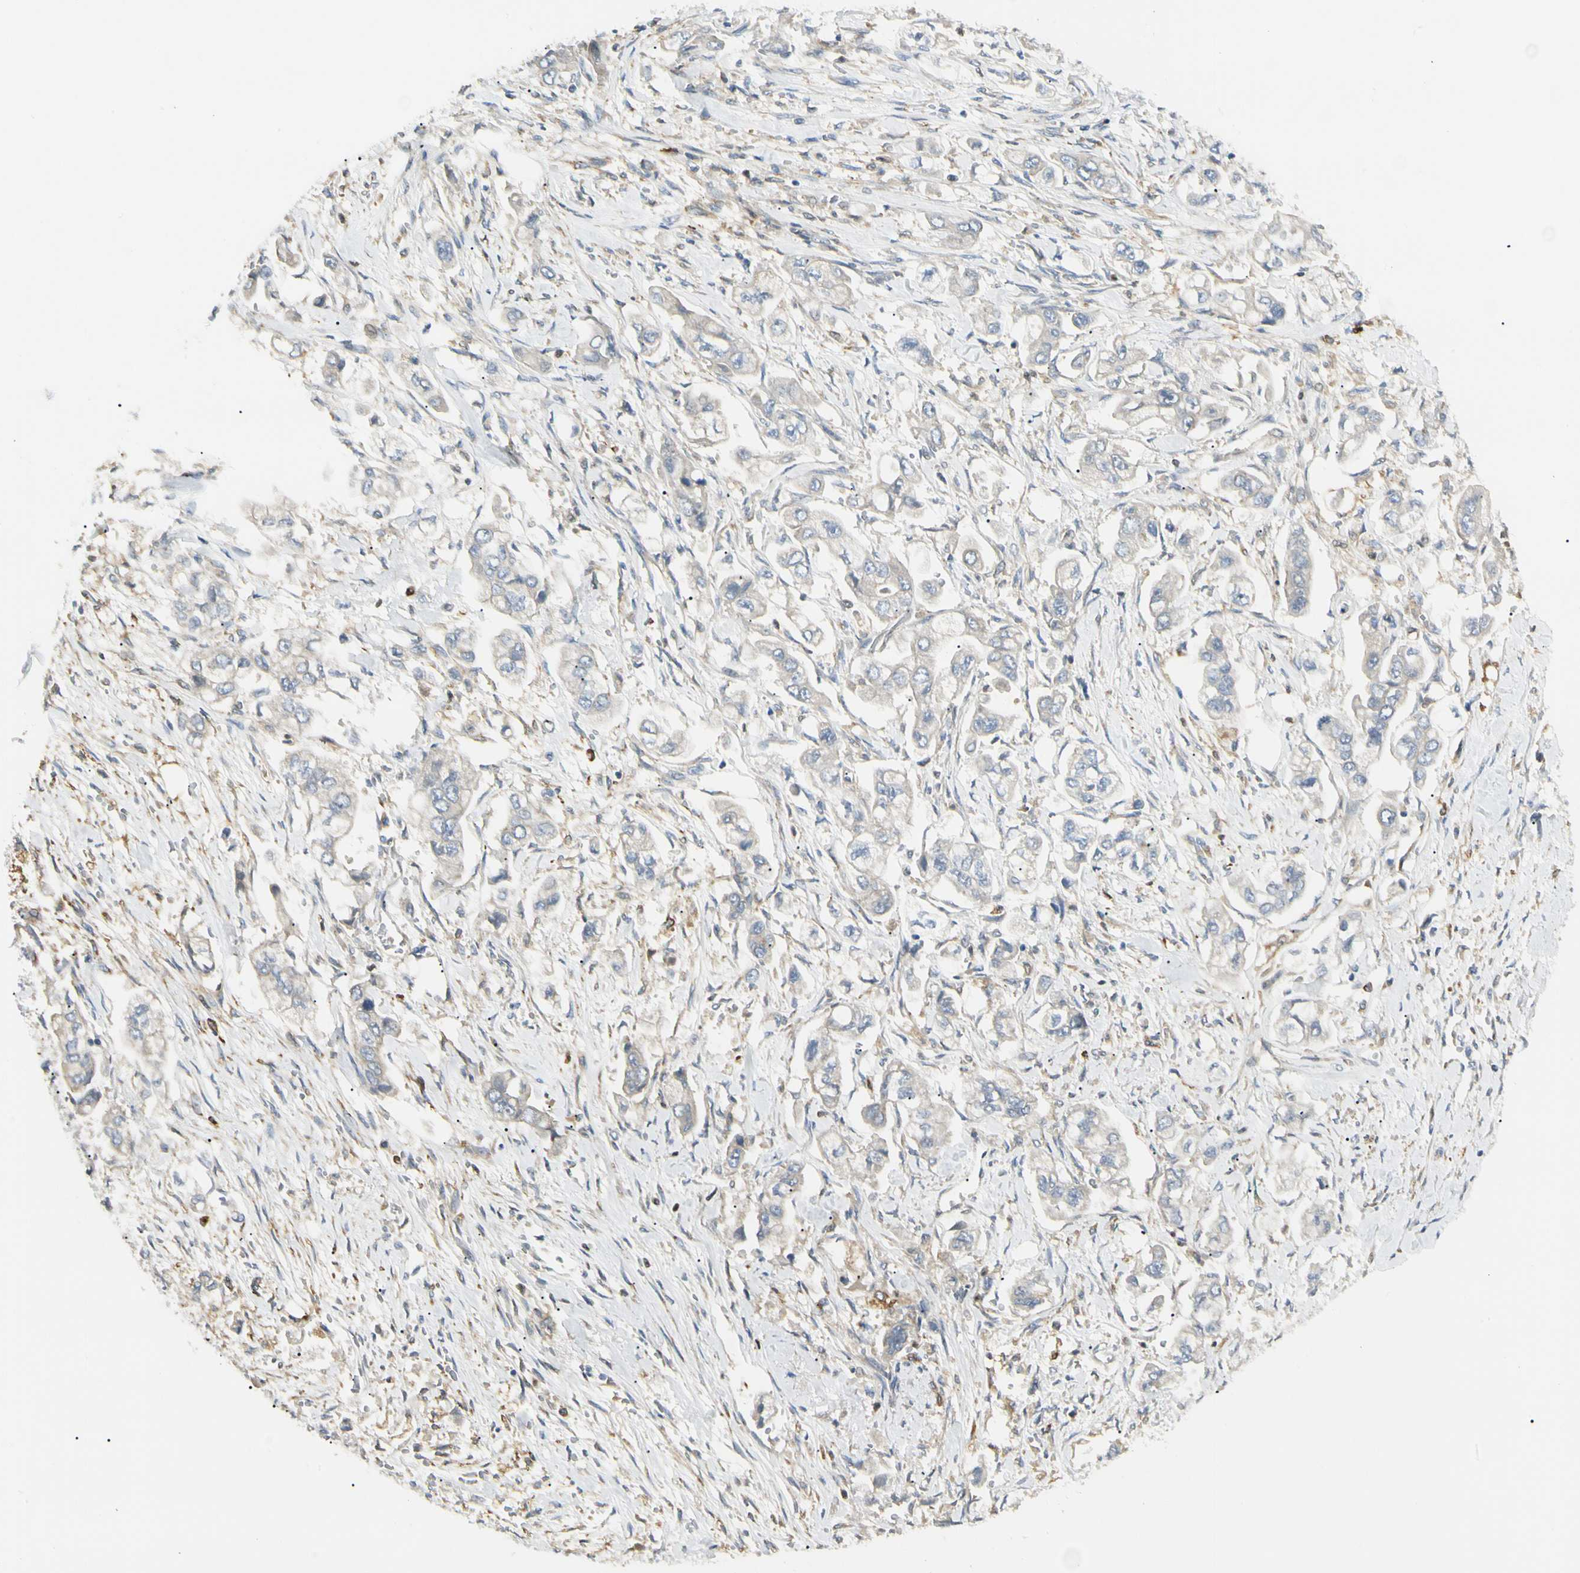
{"staining": {"intensity": "negative", "quantity": "none", "location": "none"}, "tissue": "stomach cancer", "cell_type": "Tumor cells", "image_type": "cancer", "snomed": [{"axis": "morphology", "description": "Adenocarcinoma, NOS"}, {"axis": "topography", "description": "Stomach"}], "caption": "Immunohistochemical staining of stomach adenocarcinoma demonstrates no significant expression in tumor cells.", "gene": "LPCAT2", "patient": {"sex": "male", "age": 62}}